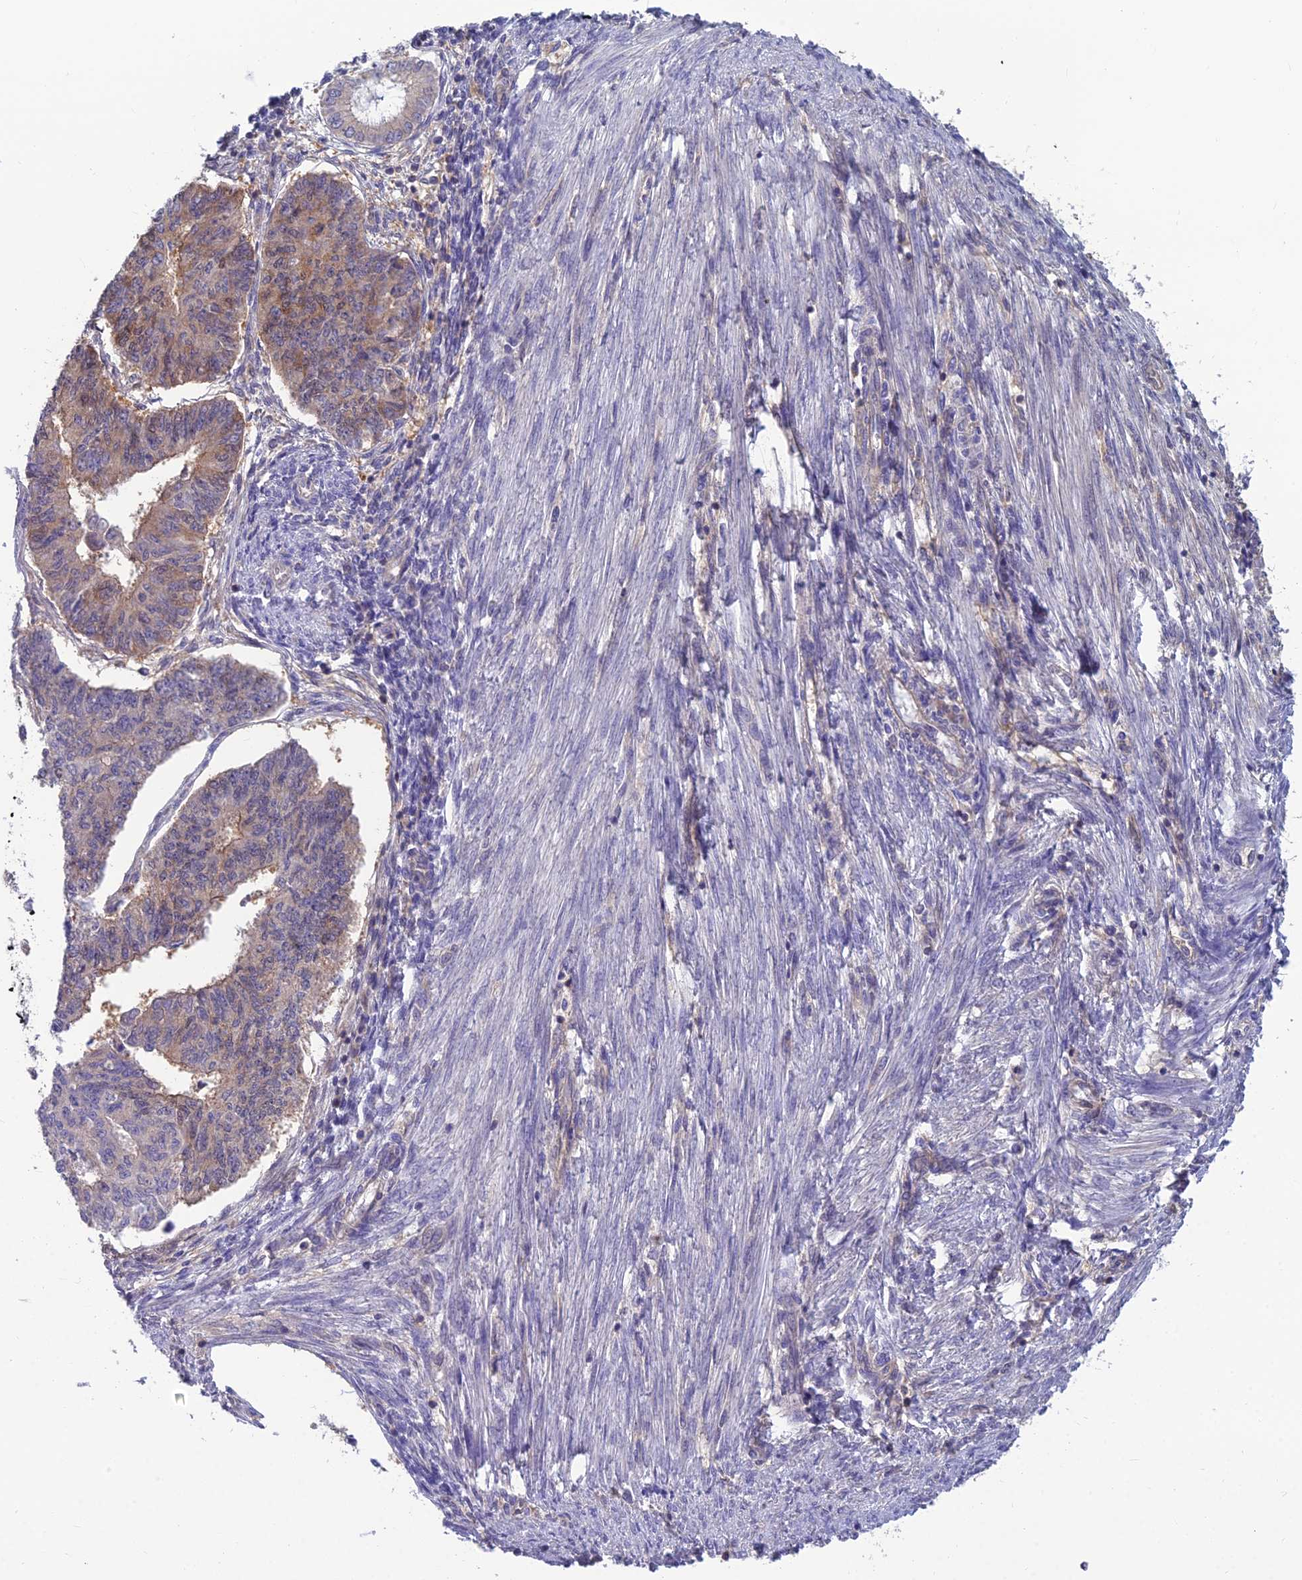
{"staining": {"intensity": "moderate", "quantity": "<25%", "location": "cytoplasmic/membranous,nuclear"}, "tissue": "endometrial cancer", "cell_type": "Tumor cells", "image_type": "cancer", "snomed": [{"axis": "morphology", "description": "Adenocarcinoma, NOS"}, {"axis": "topography", "description": "Endometrium"}], "caption": "Immunohistochemistry of endometrial adenocarcinoma shows low levels of moderate cytoplasmic/membranous and nuclear positivity in approximately <25% of tumor cells. (Stains: DAB in brown, nuclei in blue, Microscopy: brightfield microscopy at high magnification).", "gene": "MVD", "patient": {"sex": "female", "age": 32}}